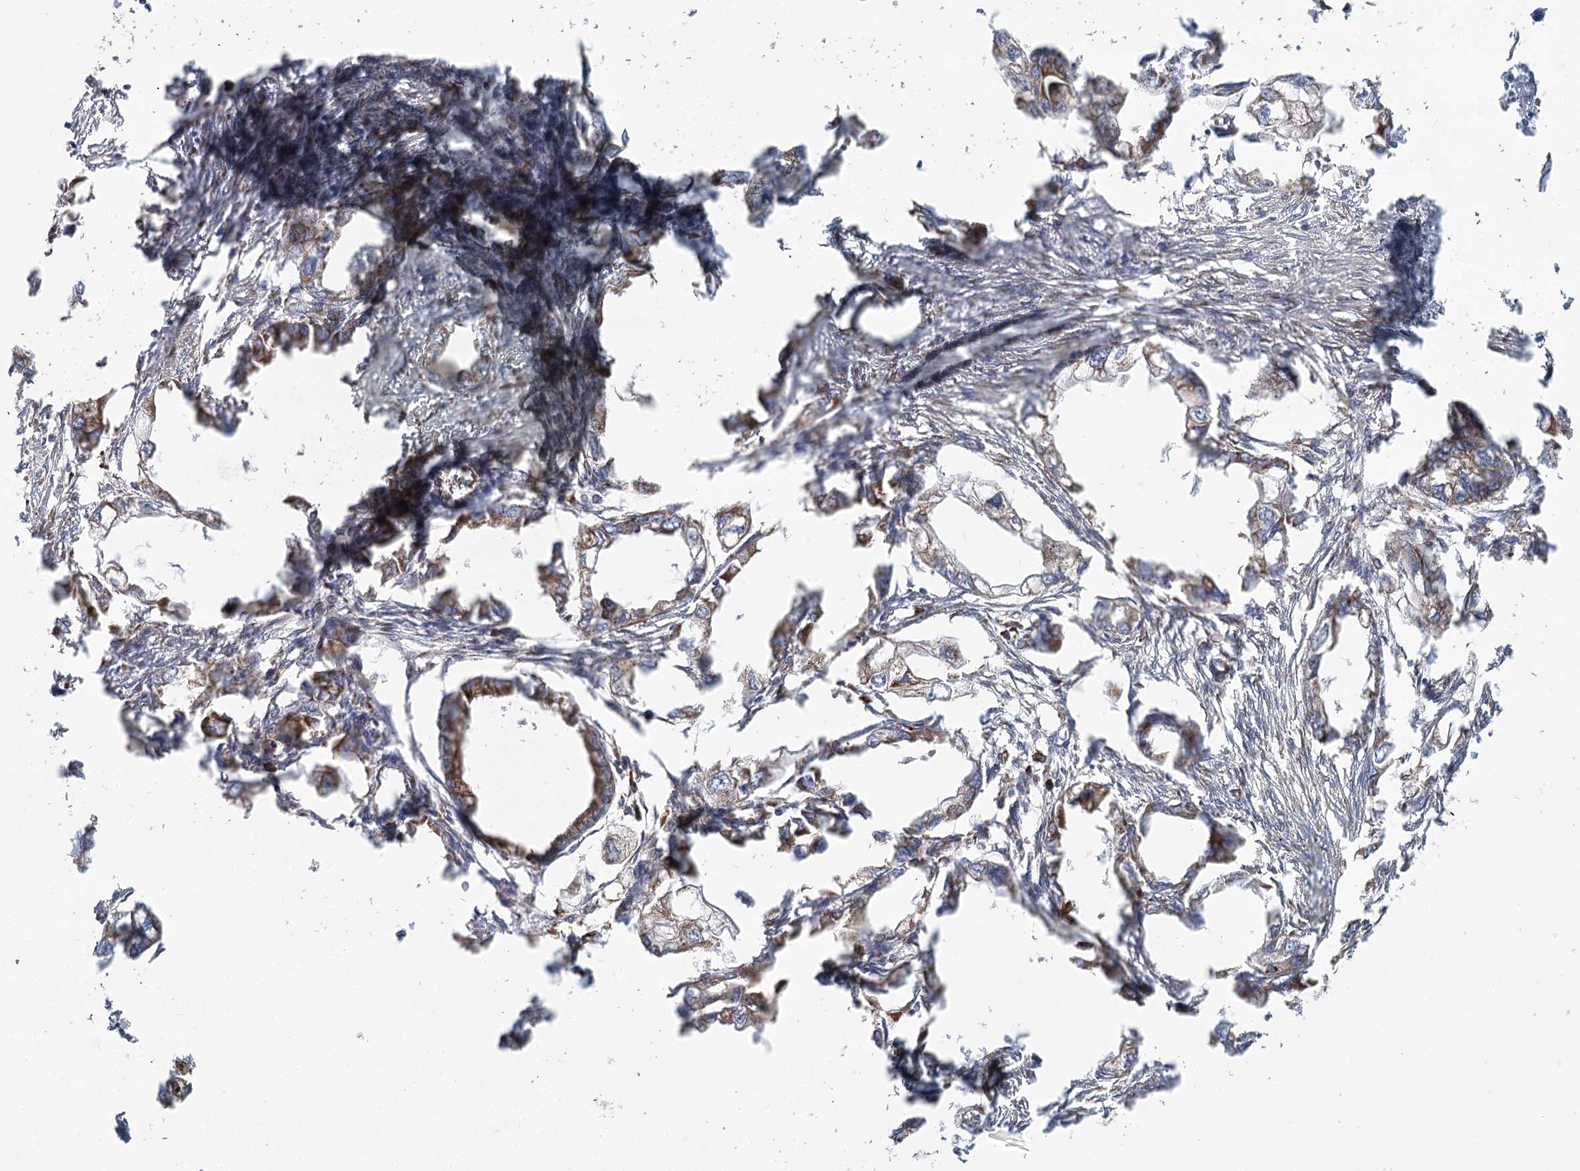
{"staining": {"intensity": "moderate", "quantity": "25%-75%", "location": "cytoplasmic/membranous"}, "tissue": "endometrial cancer", "cell_type": "Tumor cells", "image_type": "cancer", "snomed": [{"axis": "morphology", "description": "Adenocarcinoma, NOS"}, {"axis": "morphology", "description": "Adenocarcinoma, metastatic, NOS"}, {"axis": "topography", "description": "Adipose tissue"}, {"axis": "topography", "description": "Endometrium"}], "caption": "A brown stain shows moderate cytoplasmic/membranous expression of a protein in adenocarcinoma (endometrial) tumor cells.", "gene": "HARS2", "patient": {"sex": "female", "age": 67}}